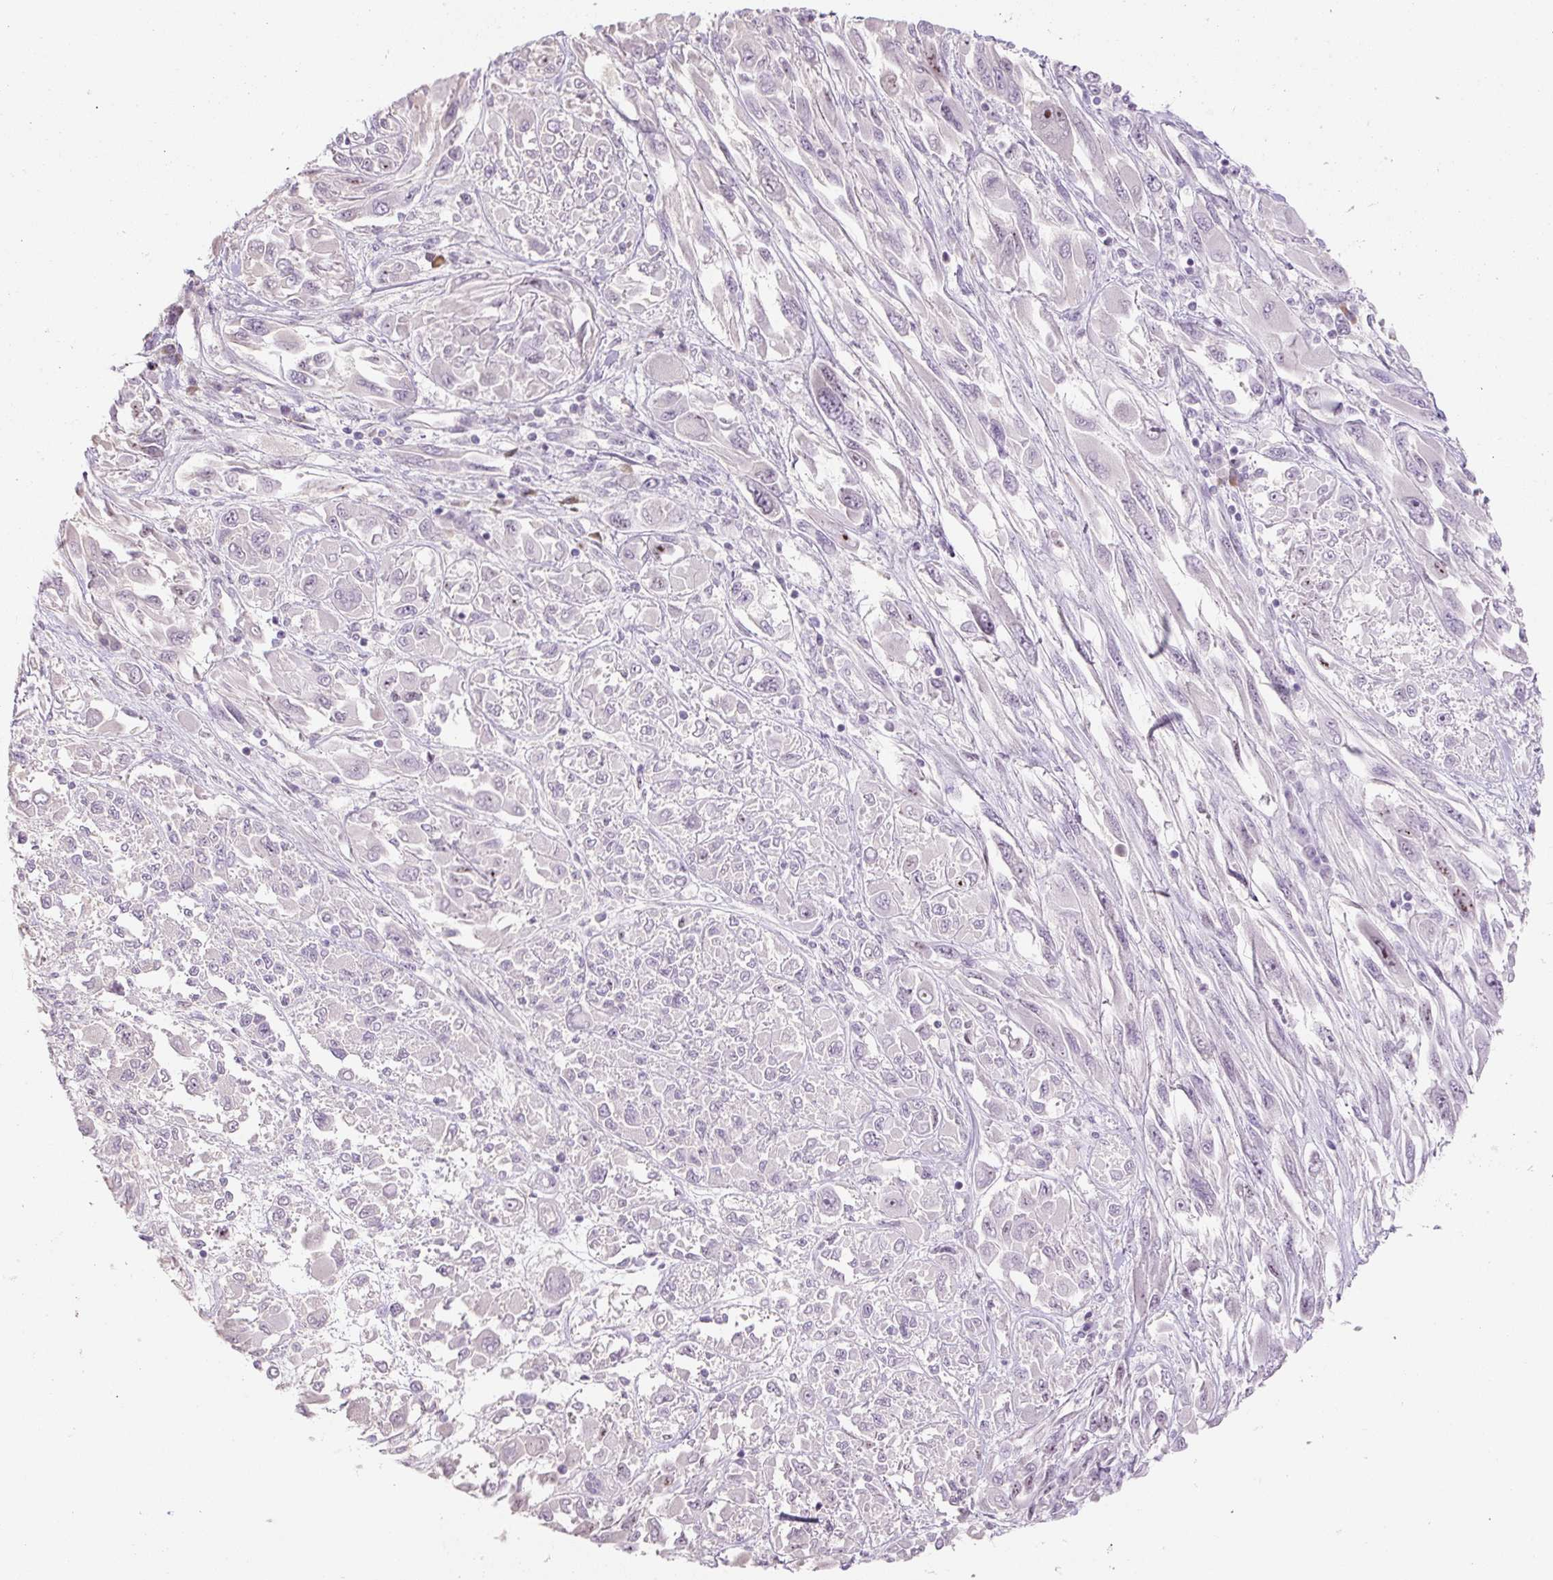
{"staining": {"intensity": "negative", "quantity": "none", "location": "none"}, "tissue": "melanoma", "cell_type": "Tumor cells", "image_type": "cancer", "snomed": [{"axis": "morphology", "description": "Malignant melanoma, NOS"}, {"axis": "topography", "description": "Skin"}], "caption": "Immunohistochemistry (IHC) micrograph of neoplastic tissue: malignant melanoma stained with DAB shows no significant protein positivity in tumor cells.", "gene": "PRM1", "patient": {"sex": "female", "age": 91}}